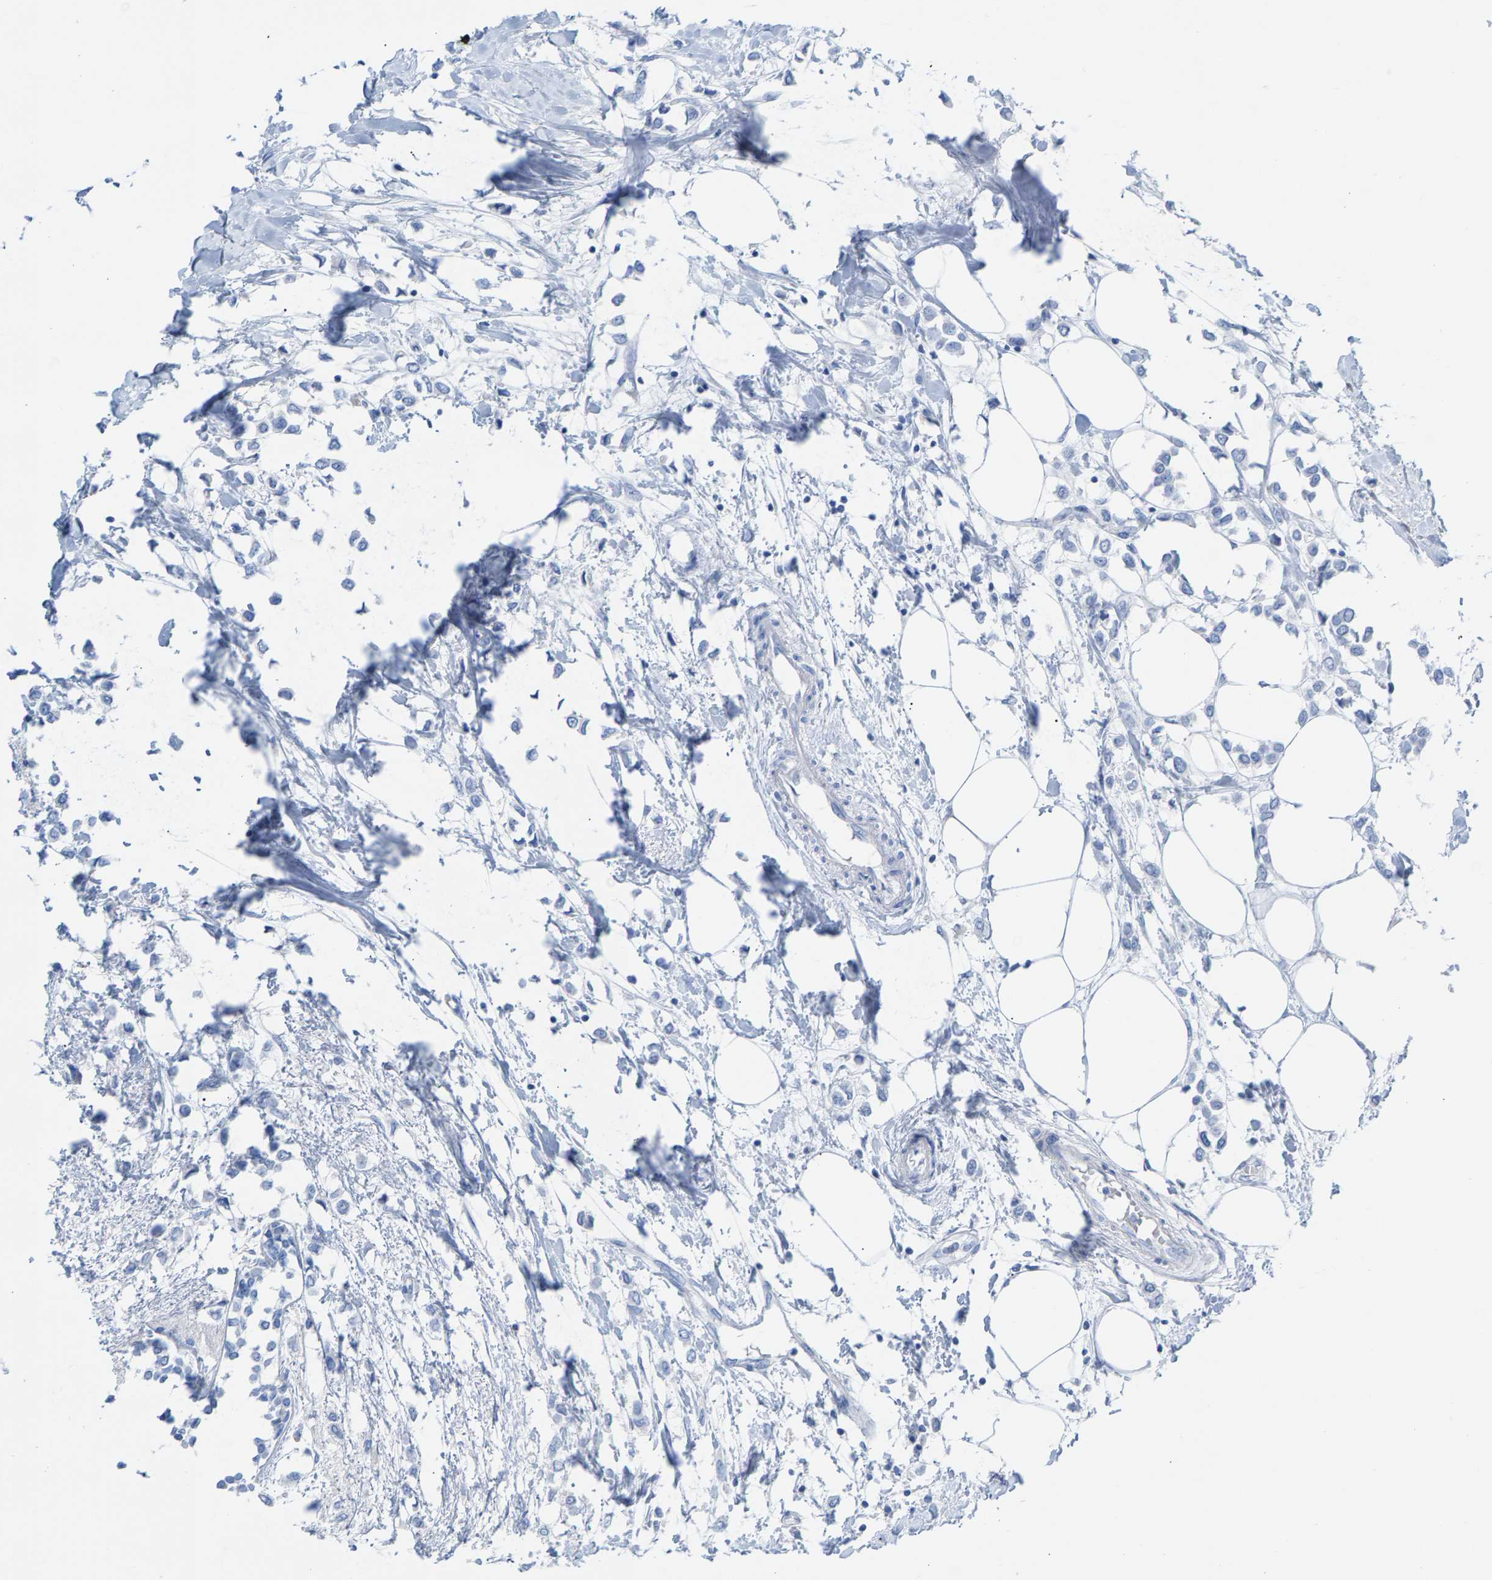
{"staining": {"intensity": "negative", "quantity": "none", "location": "none"}, "tissue": "breast cancer", "cell_type": "Tumor cells", "image_type": "cancer", "snomed": [{"axis": "morphology", "description": "Lobular carcinoma"}, {"axis": "topography", "description": "Breast"}], "caption": "Human breast cancer (lobular carcinoma) stained for a protein using IHC displays no staining in tumor cells.", "gene": "CPA1", "patient": {"sex": "female", "age": 51}}